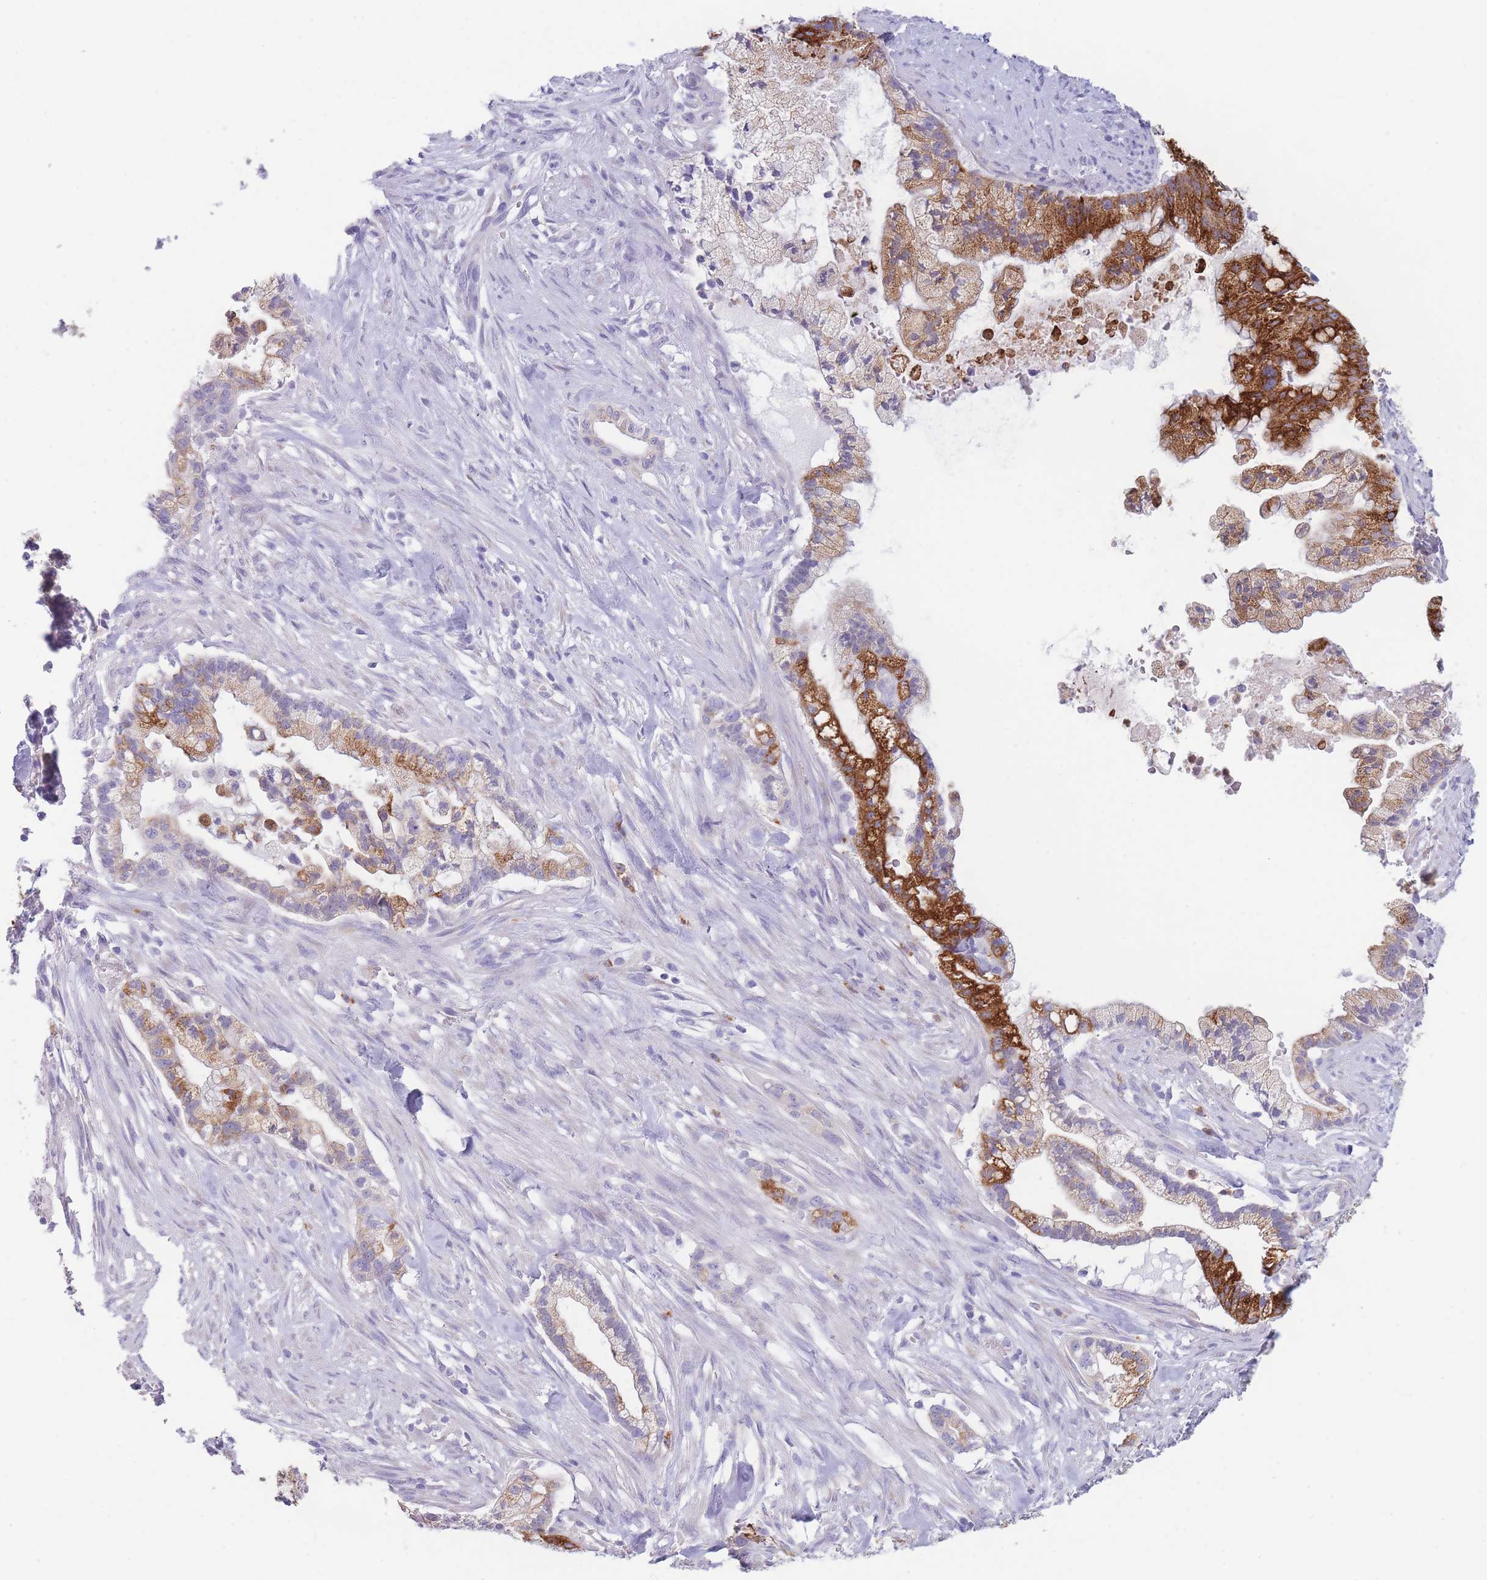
{"staining": {"intensity": "strong", "quantity": "25%-75%", "location": "cytoplasmic/membranous"}, "tissue": "pancreatic cancer", "cell_type": "Tumor cells", "image_type": "cancer", "snomed": [{"axis": "morphology", "description": "Adenocarcinoma, NOS"}, {"axis": "topography", "description": "Pancreas"}], "caption": "Pancreatic cancer stained with a protein marker displays strong staining in tumor cells.", "gene": "ZNF627", "patient": {"sex": "male", "age": 44}}